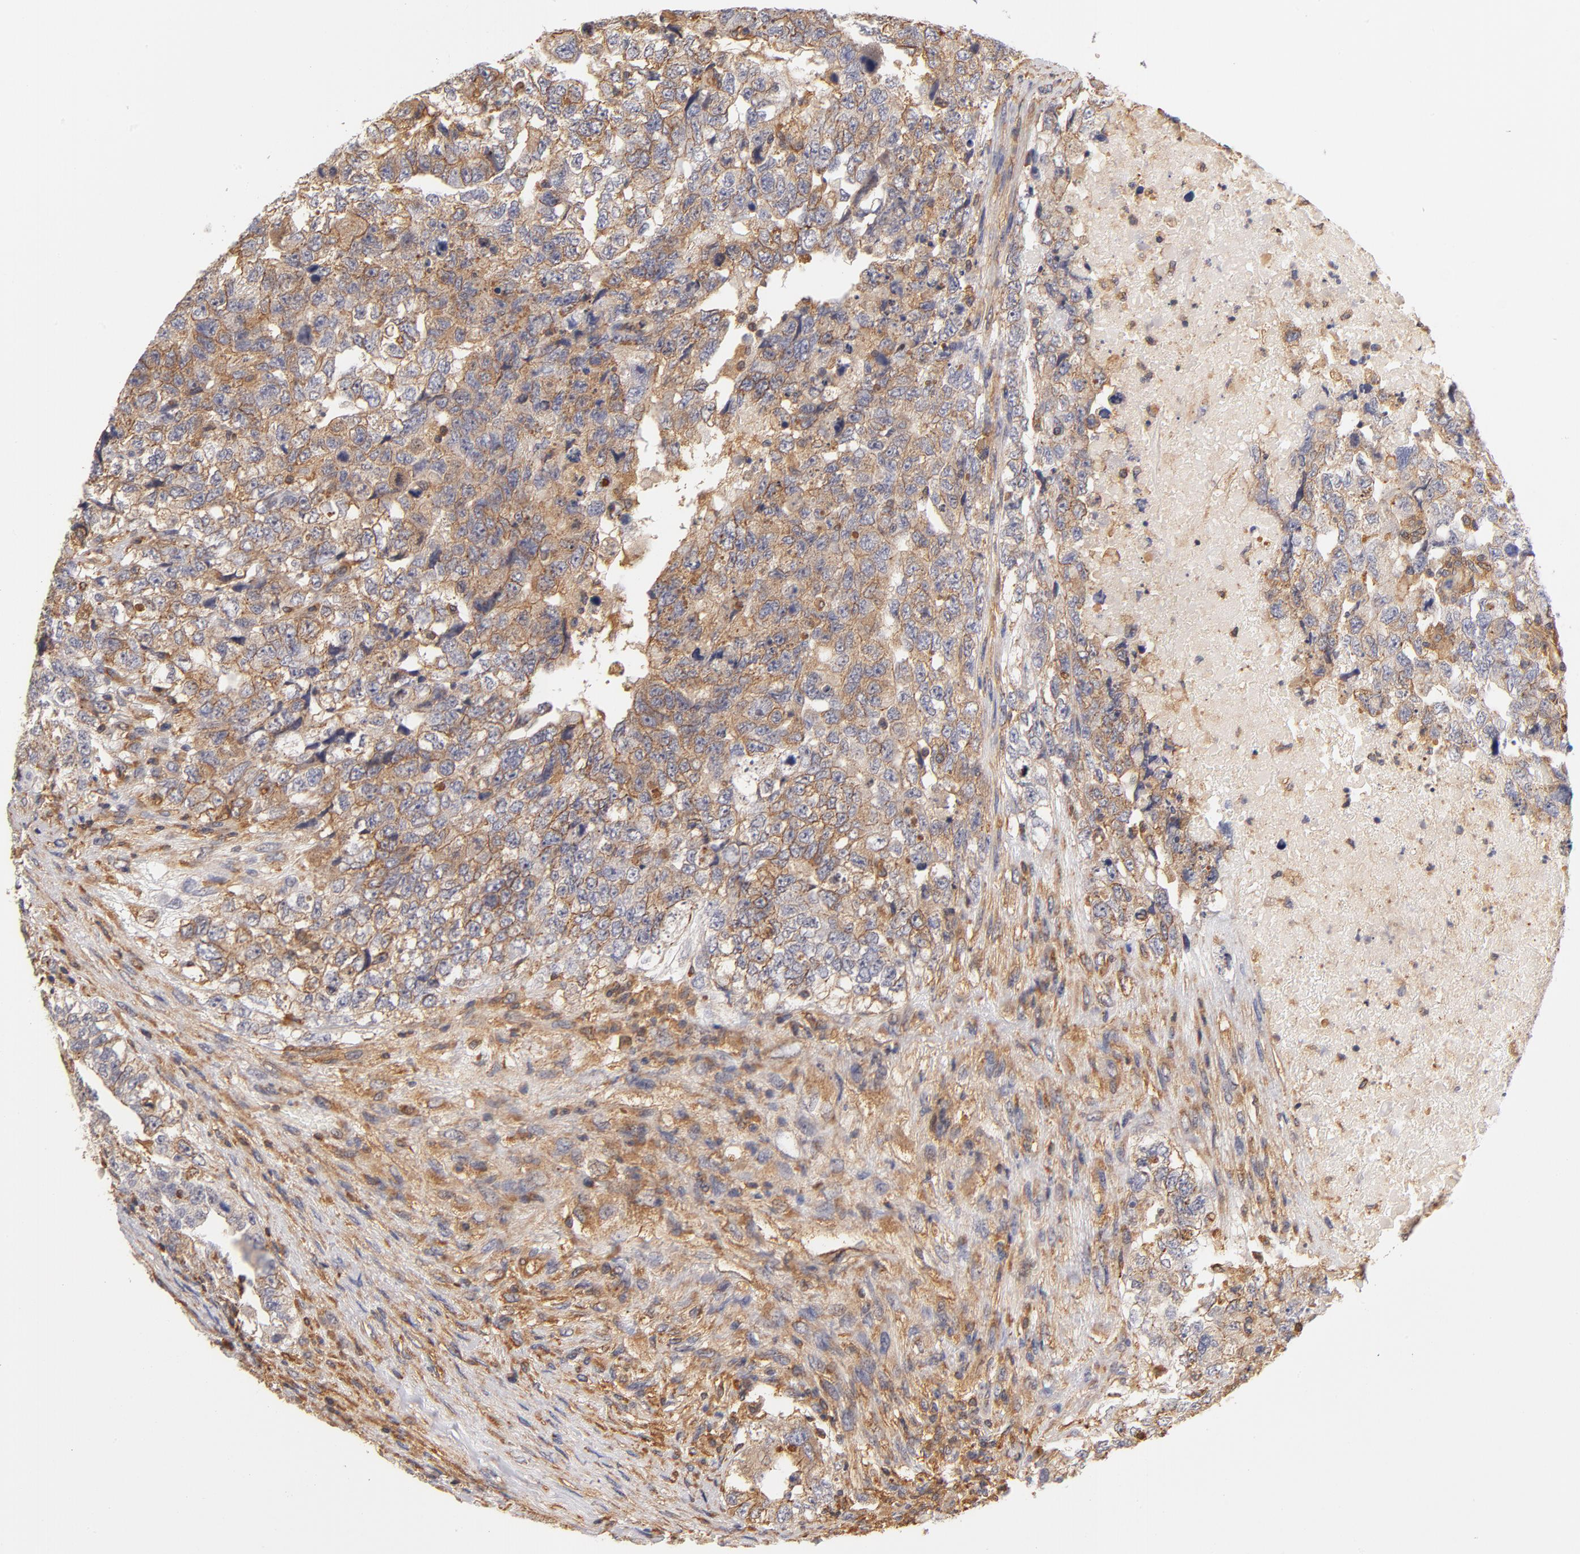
{"staining": {"intensity": "weak", "quantity": ">75%", "location": "cytoplasmic/membranous"}, "tissue": "testis cancer", "cell_type": "Tumor cells", "image_type": "cancer", "snomed": [{"axis": "morphology", "description": "Carcinoma, Embryonal, NOS"}, {"axis": "topography", "description": "Testis"}], "caption": "A low amount of weak cytoplasmic/membranous staining is identified in about >75% of tumor cells in testis embryonal carcinoma tissue. (Brightfield microscopy of DAB IHC at high magnification).", "gene": "FCMR", "patient": {"sex": "male", "age": 36}}